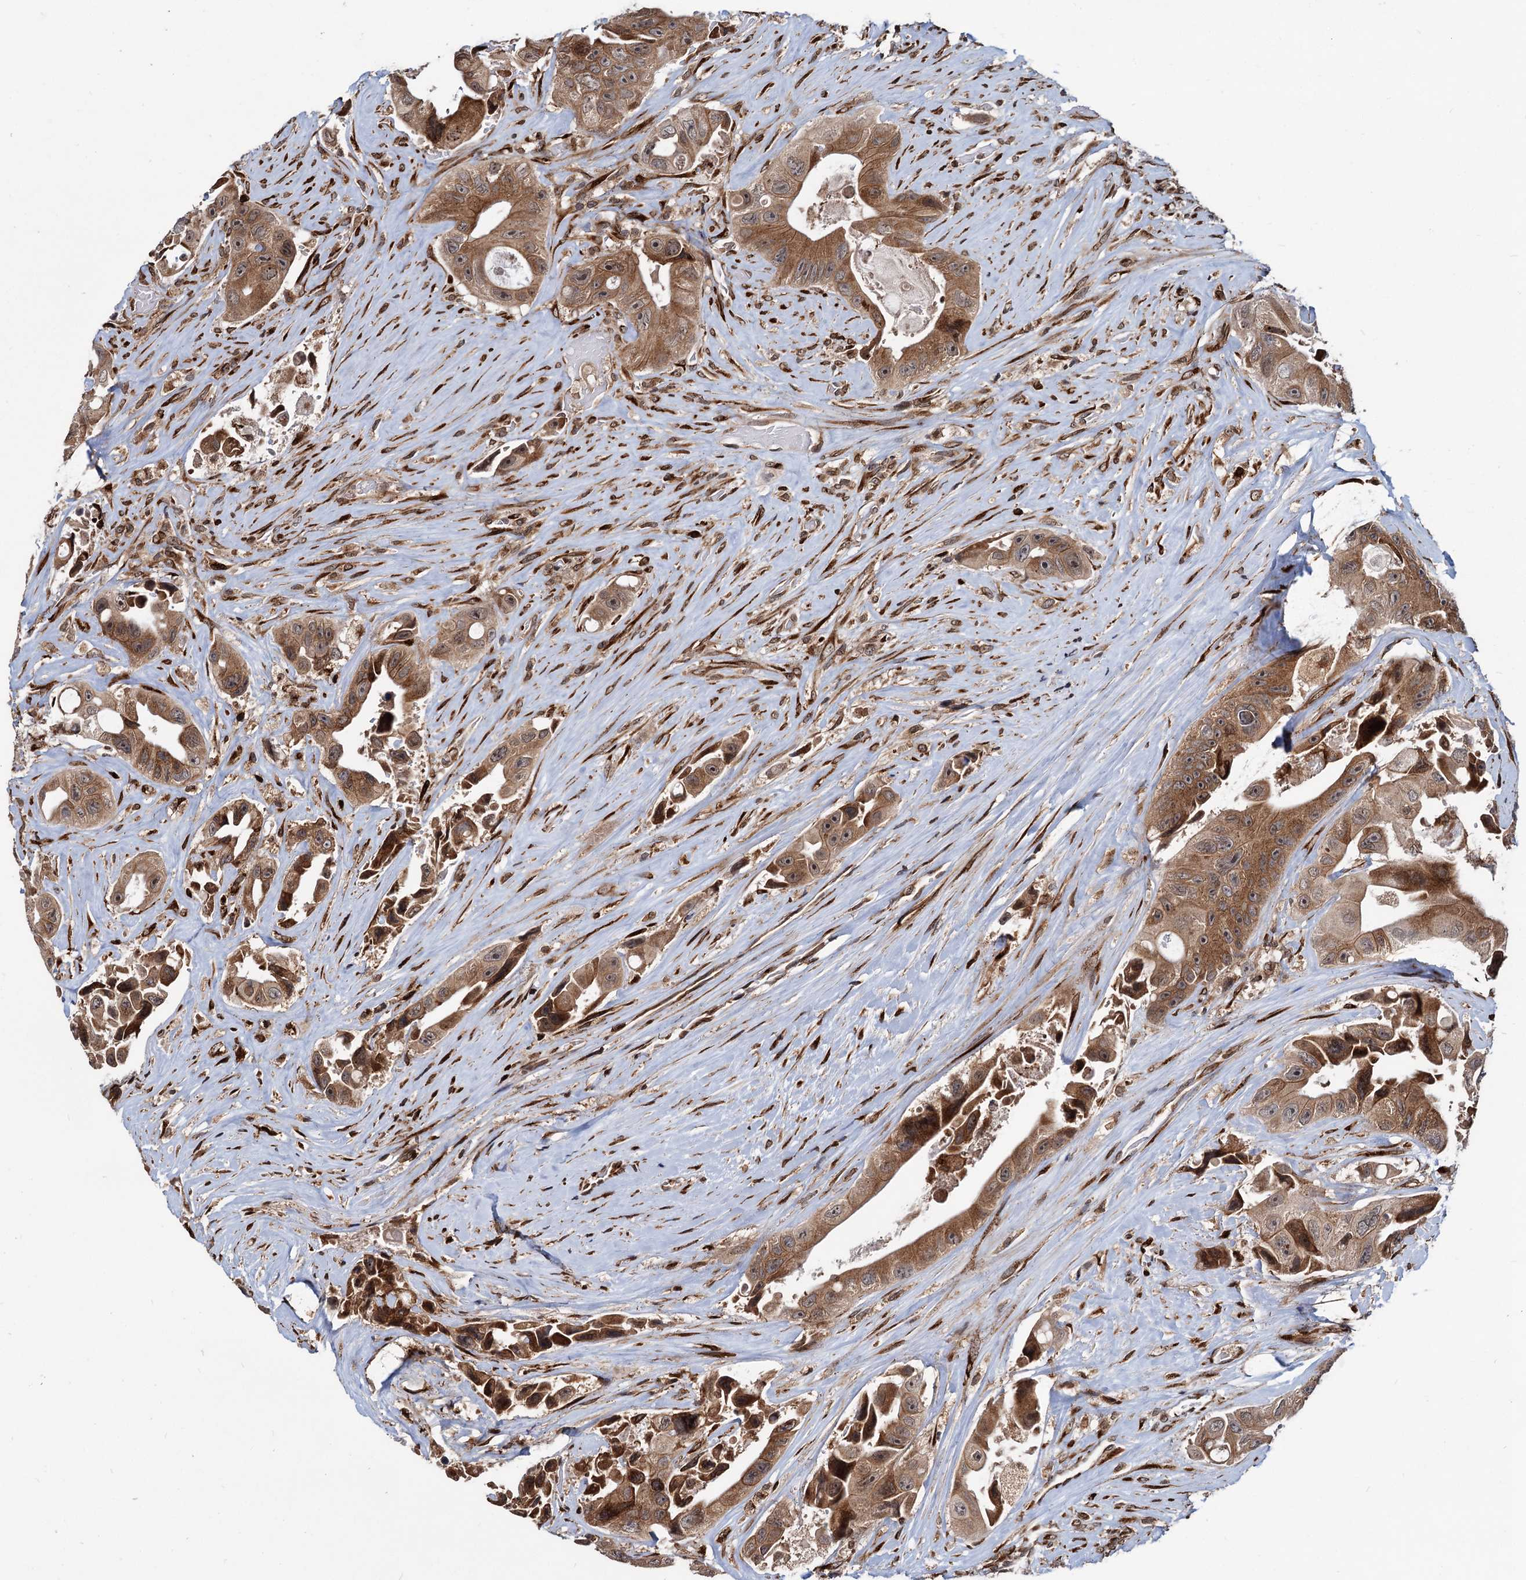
{"staining": {"intensity": "moderate", "quantity": ">75%", "location": "cytoplasmic/membranous,nuclear"}, "tissue": "colorectal cancer", "cell_type": "Tumor cells", "image_type": "cancer", "snomed": [{"axis": "morphology", "description": "Adenocarcinoma, NOS"}, {"axis": "topography", "description": "Colon"}], "caption": "Human colorectal adenocarcinoma stained with a protein marker exhibits moderate staining in tumor cells.", "gene": "SAAL1", "patient": {"sex": "female", "age": 46}}